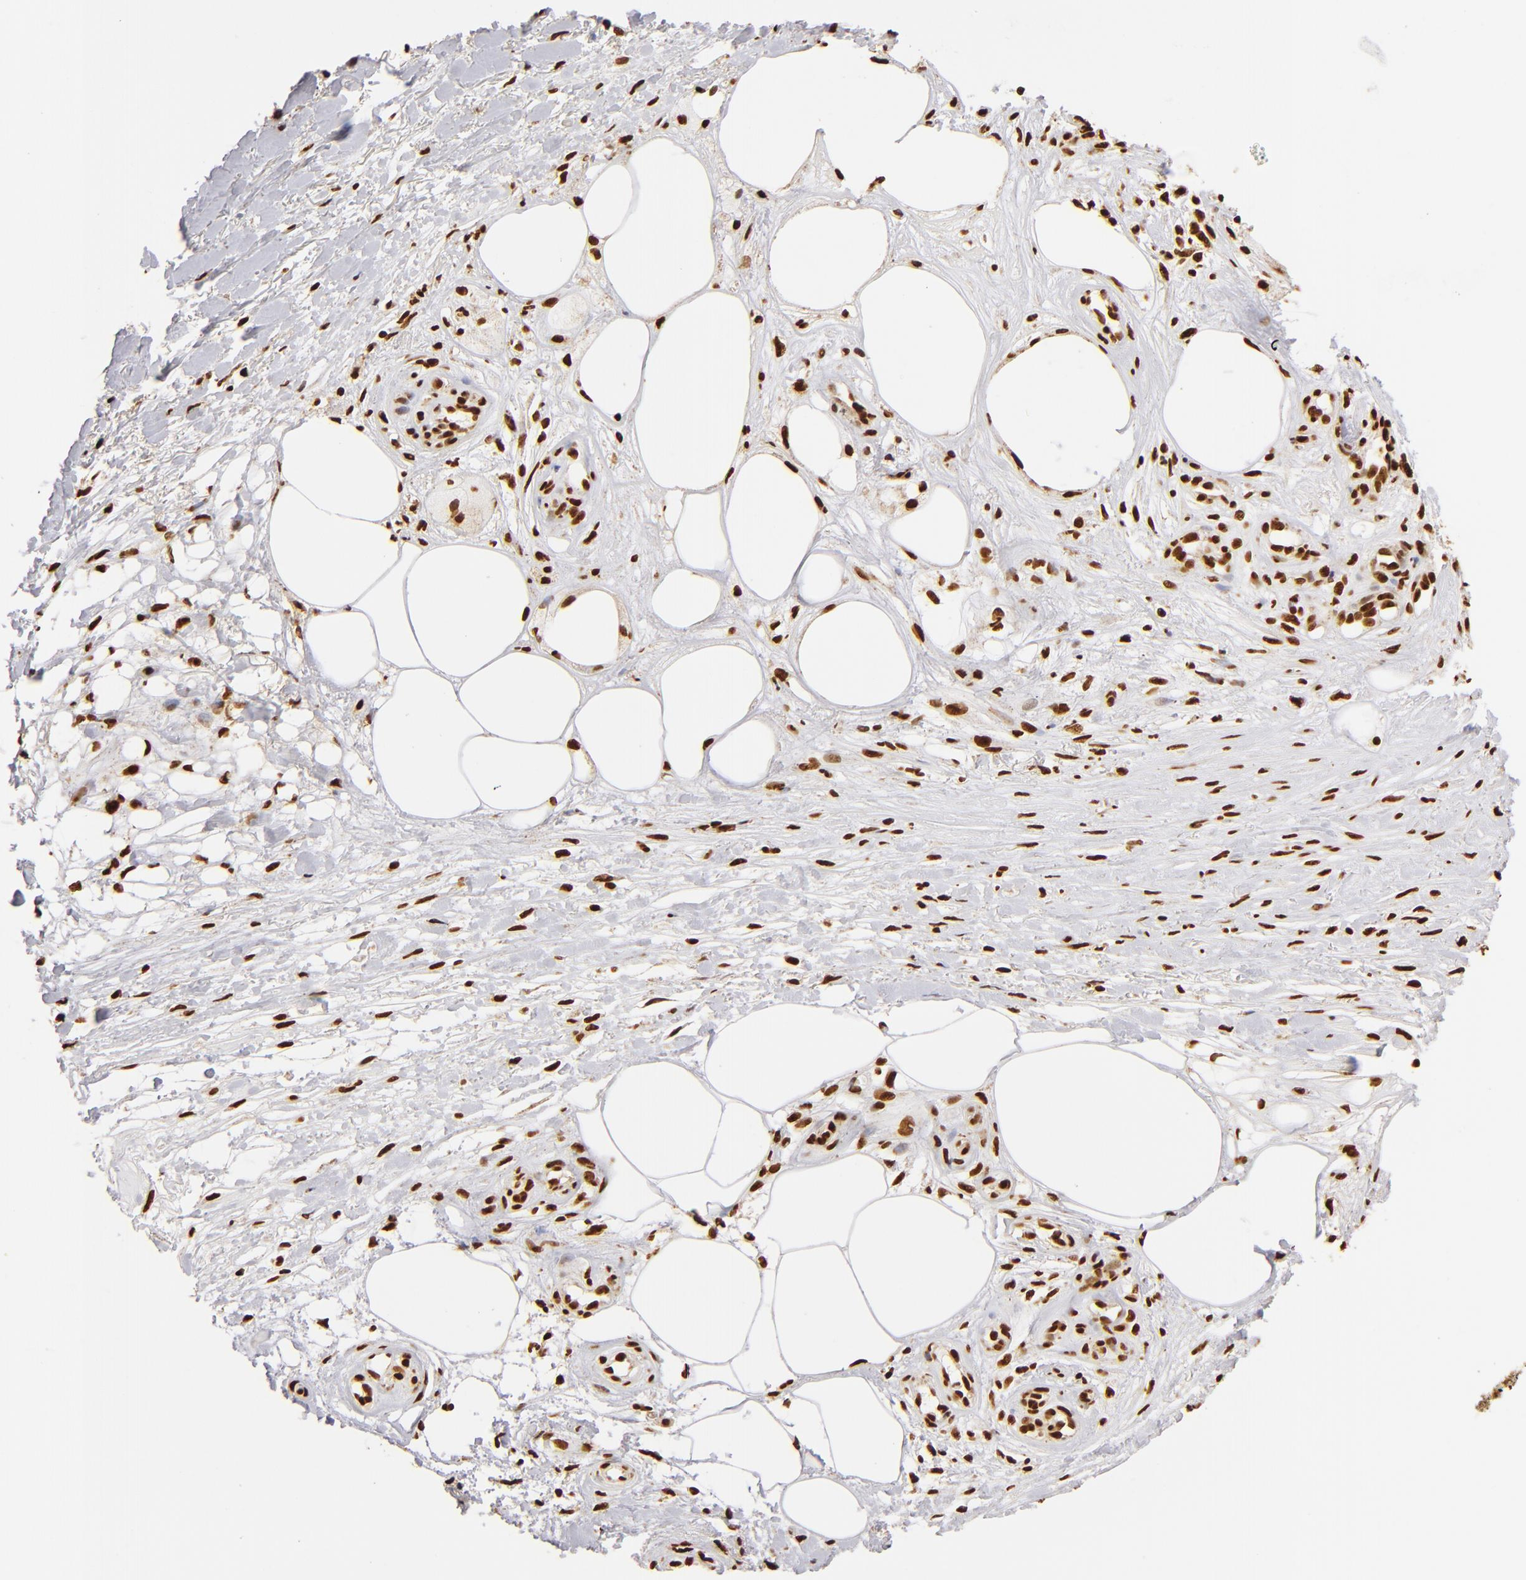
{"staining": {"intensity": "strong", "quantity": ">75%", "location": "nuclear"}, "tissue": "melanoma", "cell_type": "Tumor cells", "image_type": "cancer", "snomed": [{"axis": "morphology", "description": "Malignant melanoma, NOS"}, {"axis": "topography", "description": "Skin"}], "caption": "A photomicrograph of malignant melanoma stained for a protein exhibits strong nuclear brown staining in tumor cells. The protein of interest is stained brown, and the nuclei are stained in blue (DAB (3,3'-diaminobenzidine) IHC with brightfield microscopy, high magnification).", "gene": "ILF3", "patient": {"sex": "female", "age": 85}}